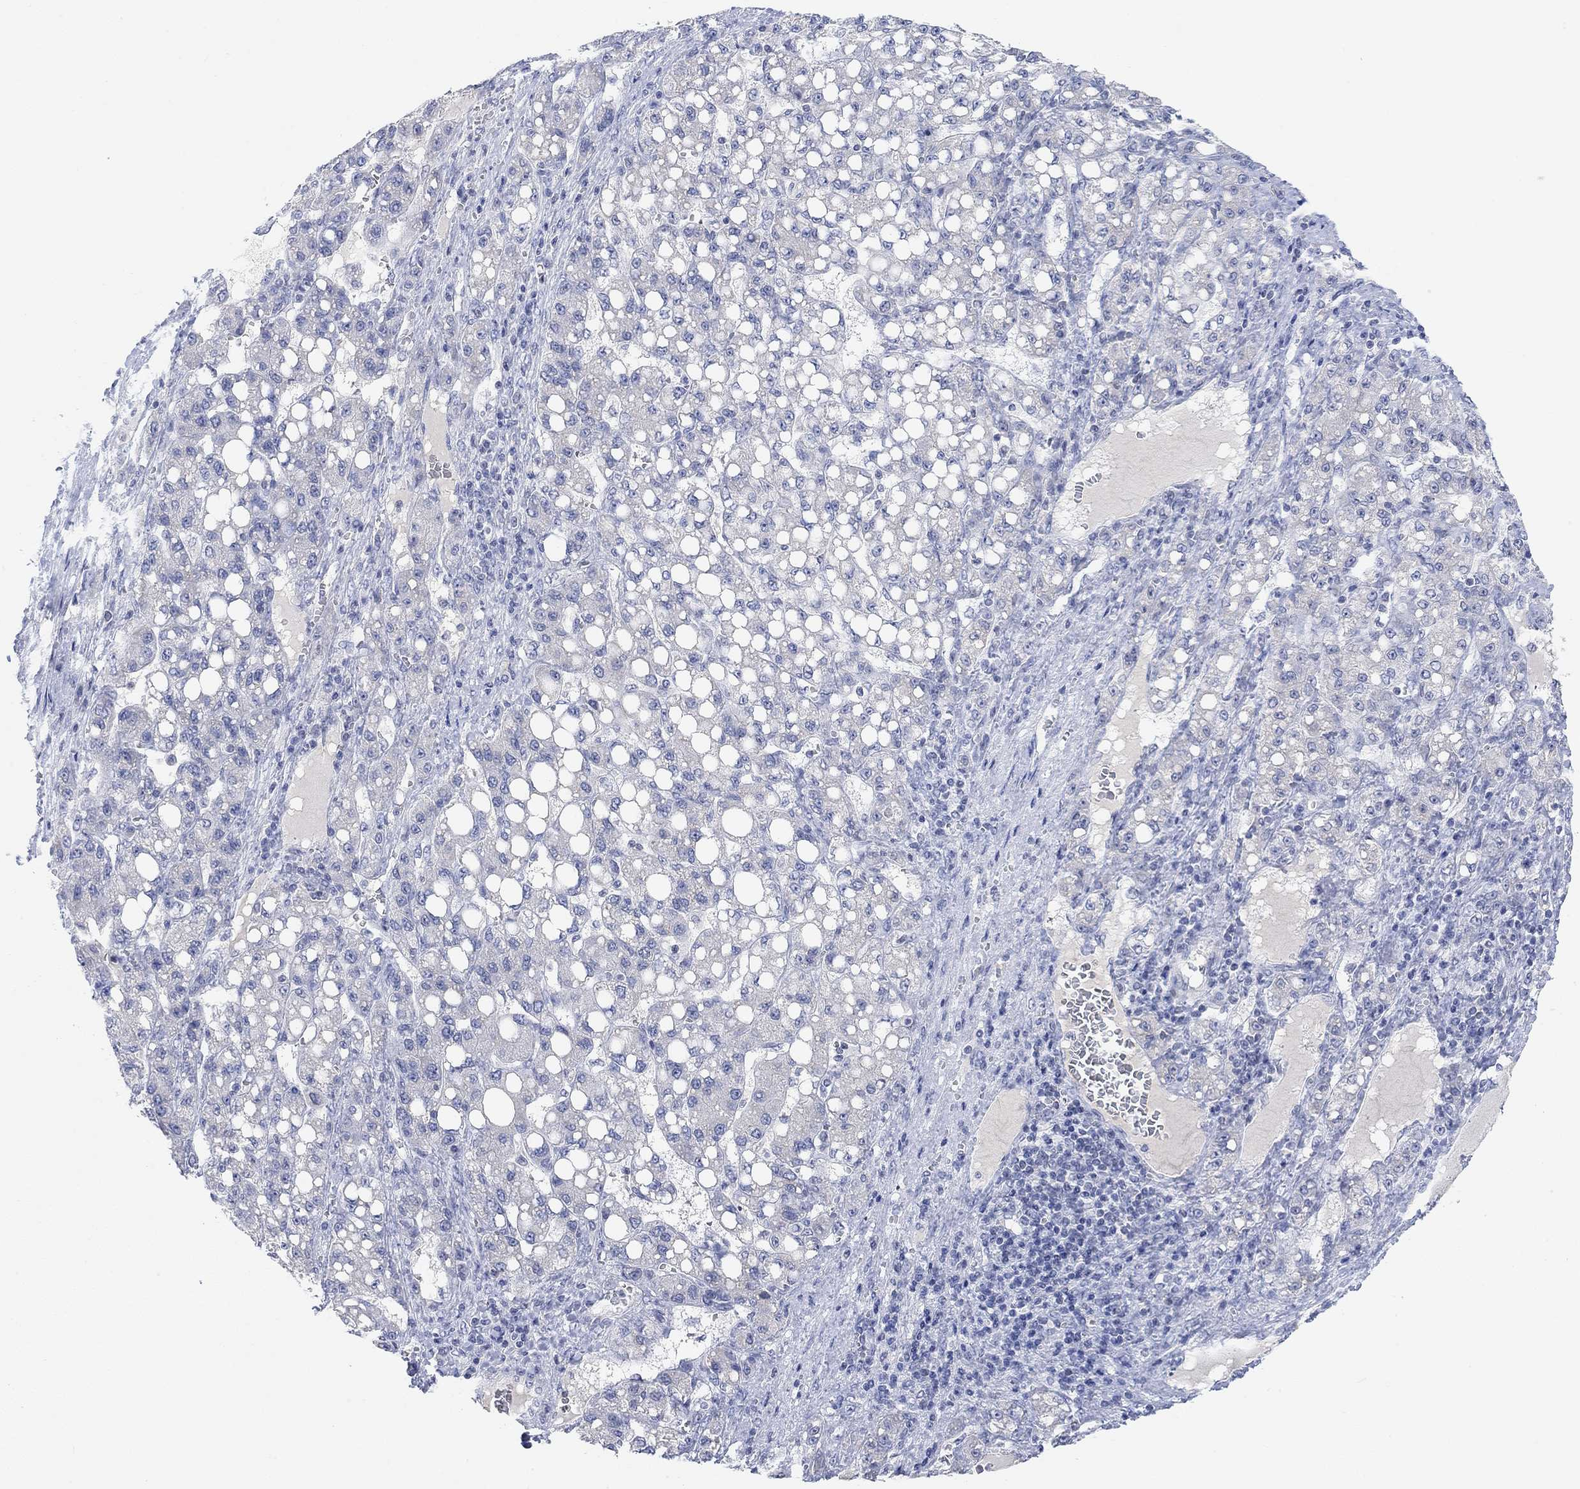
{"staining": {"intensity": "negative", "quantity": "none", "location": "none"}, "tissue": "liver cancer", "cell_type": "Tumor cells", "image_type": "cancer", "snomed": [{"axis": "morphology", "description": "Carcinoma, Hepatocellular, NOS"}, {"axis": "topography", "description": "Liver"}], "caption": "The photomicrograph displays no significant expression in tumor cells of liver cancer.", "gene": "ATP6V1E2", "patient": {"sex": "female", "age": 65}}